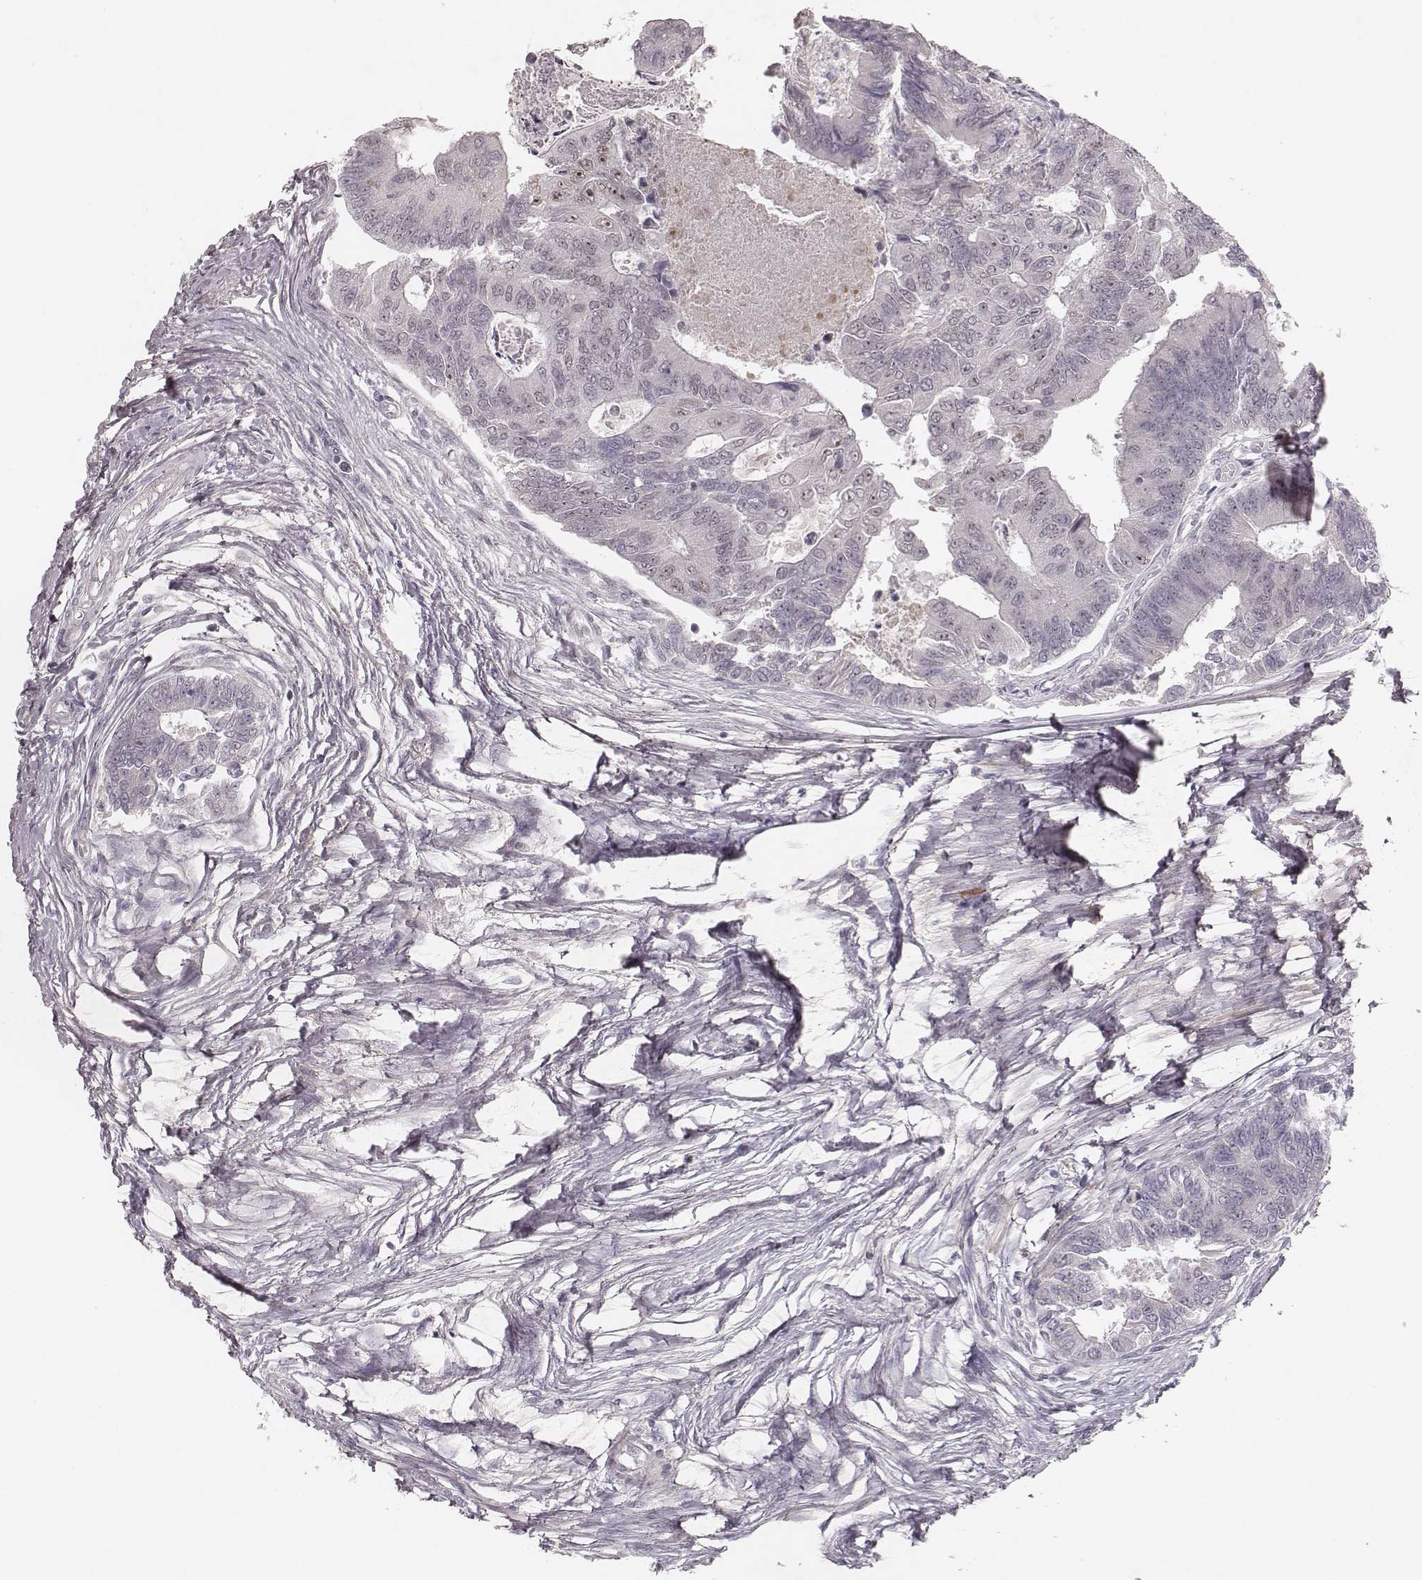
{"staining": {"intensity": "negative", "quantity": "none", "location": "none"}, "tissue": "colorectal cancer", "cell_type": "Tumor cells", "image_type": "cancer", "snomed": [{"axis": "morphology", "description": "Adenocarcinoma, NOS"}, {"axis": "topography", "description": "Colon"}], "caption": "The histopathology image displays no staining of tumor cells in colorectal cancer (adenocarcinoma).", "gene": "FAM13B", "patient": {"sex": "female", "age": 67}}